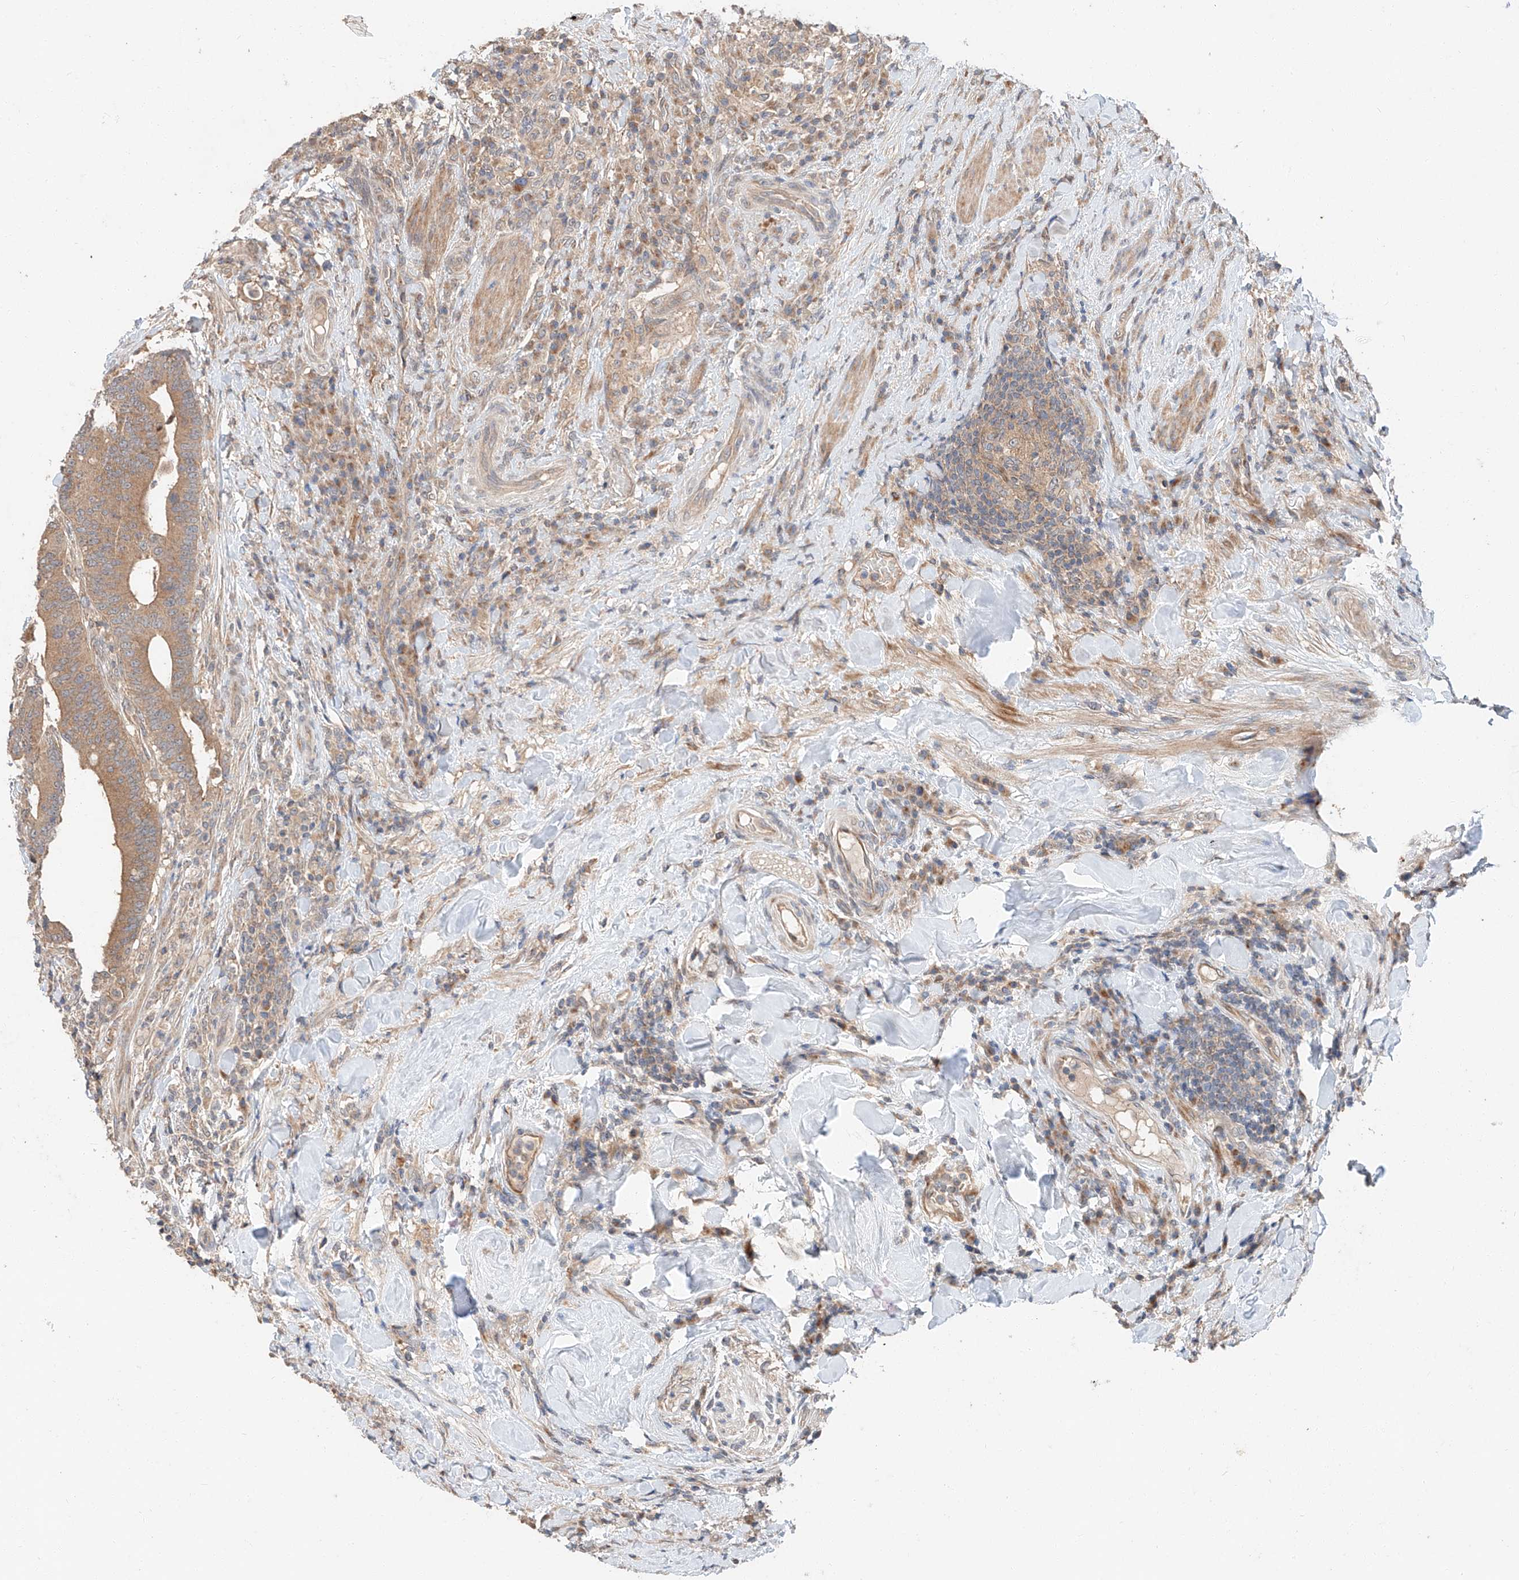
{"staining": {"intensity": "moderate", "quantity": ">75%", "location": "cytoplasmic/membranous"}, "tissue": "colorectal cancer", "cell_type": "Tumor cells", "image_type": "cancer", "snomed": [{"axis": "morphology", "description": "Adenocarcinoma, NOS"}, {"axis": "topography", "description": "Colon"}], "caption": "Brown immunohistochemical staining in colorectal cancer displays moderate cytoplasmic/membranous positivity in approximately >75% of tumor cells.", "gene": "XPNPEP1", "patient": {"sex": "female", "age": 66}}